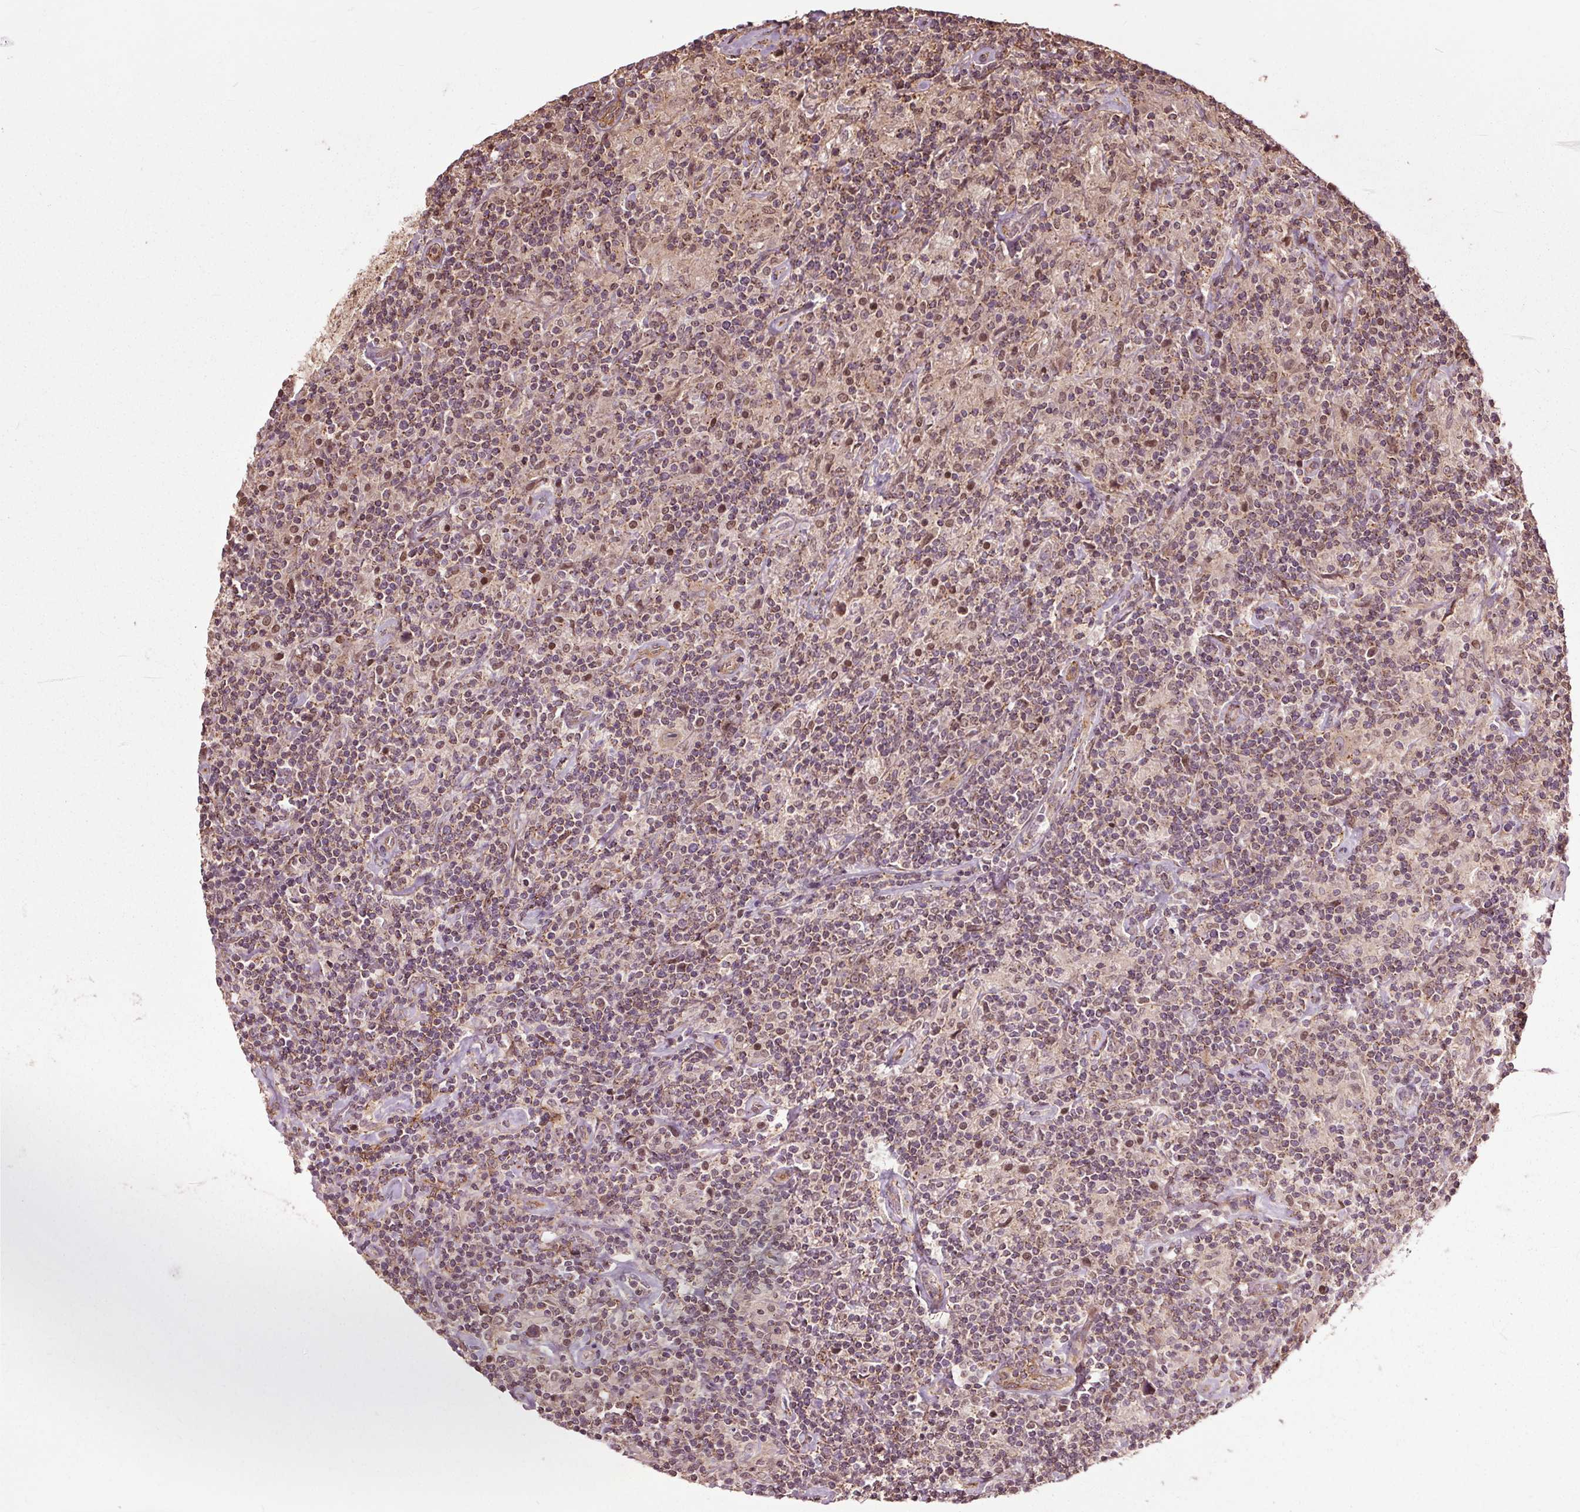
{"staining": {"intensity": "negative", "quantity": "none", "location": "none"}, "tissue": "lymphoma", "cell_type": "Tumor cells", "image_type": "cancer", "snomed": [{"axis": "morphology", "description": "Hodgkin's disease, NOS"}, {"axis": "topography", "description": "Lymph node"}], "caption": "Immunohistochemical staining of Hodgkin's disease shows no significant positivity in tumor cells. (Immunohistochemistry (ihc), brightfield microscopy, high magnification).", "gene": "CEP95", "patient": {"sex": "male", "age": 70}}